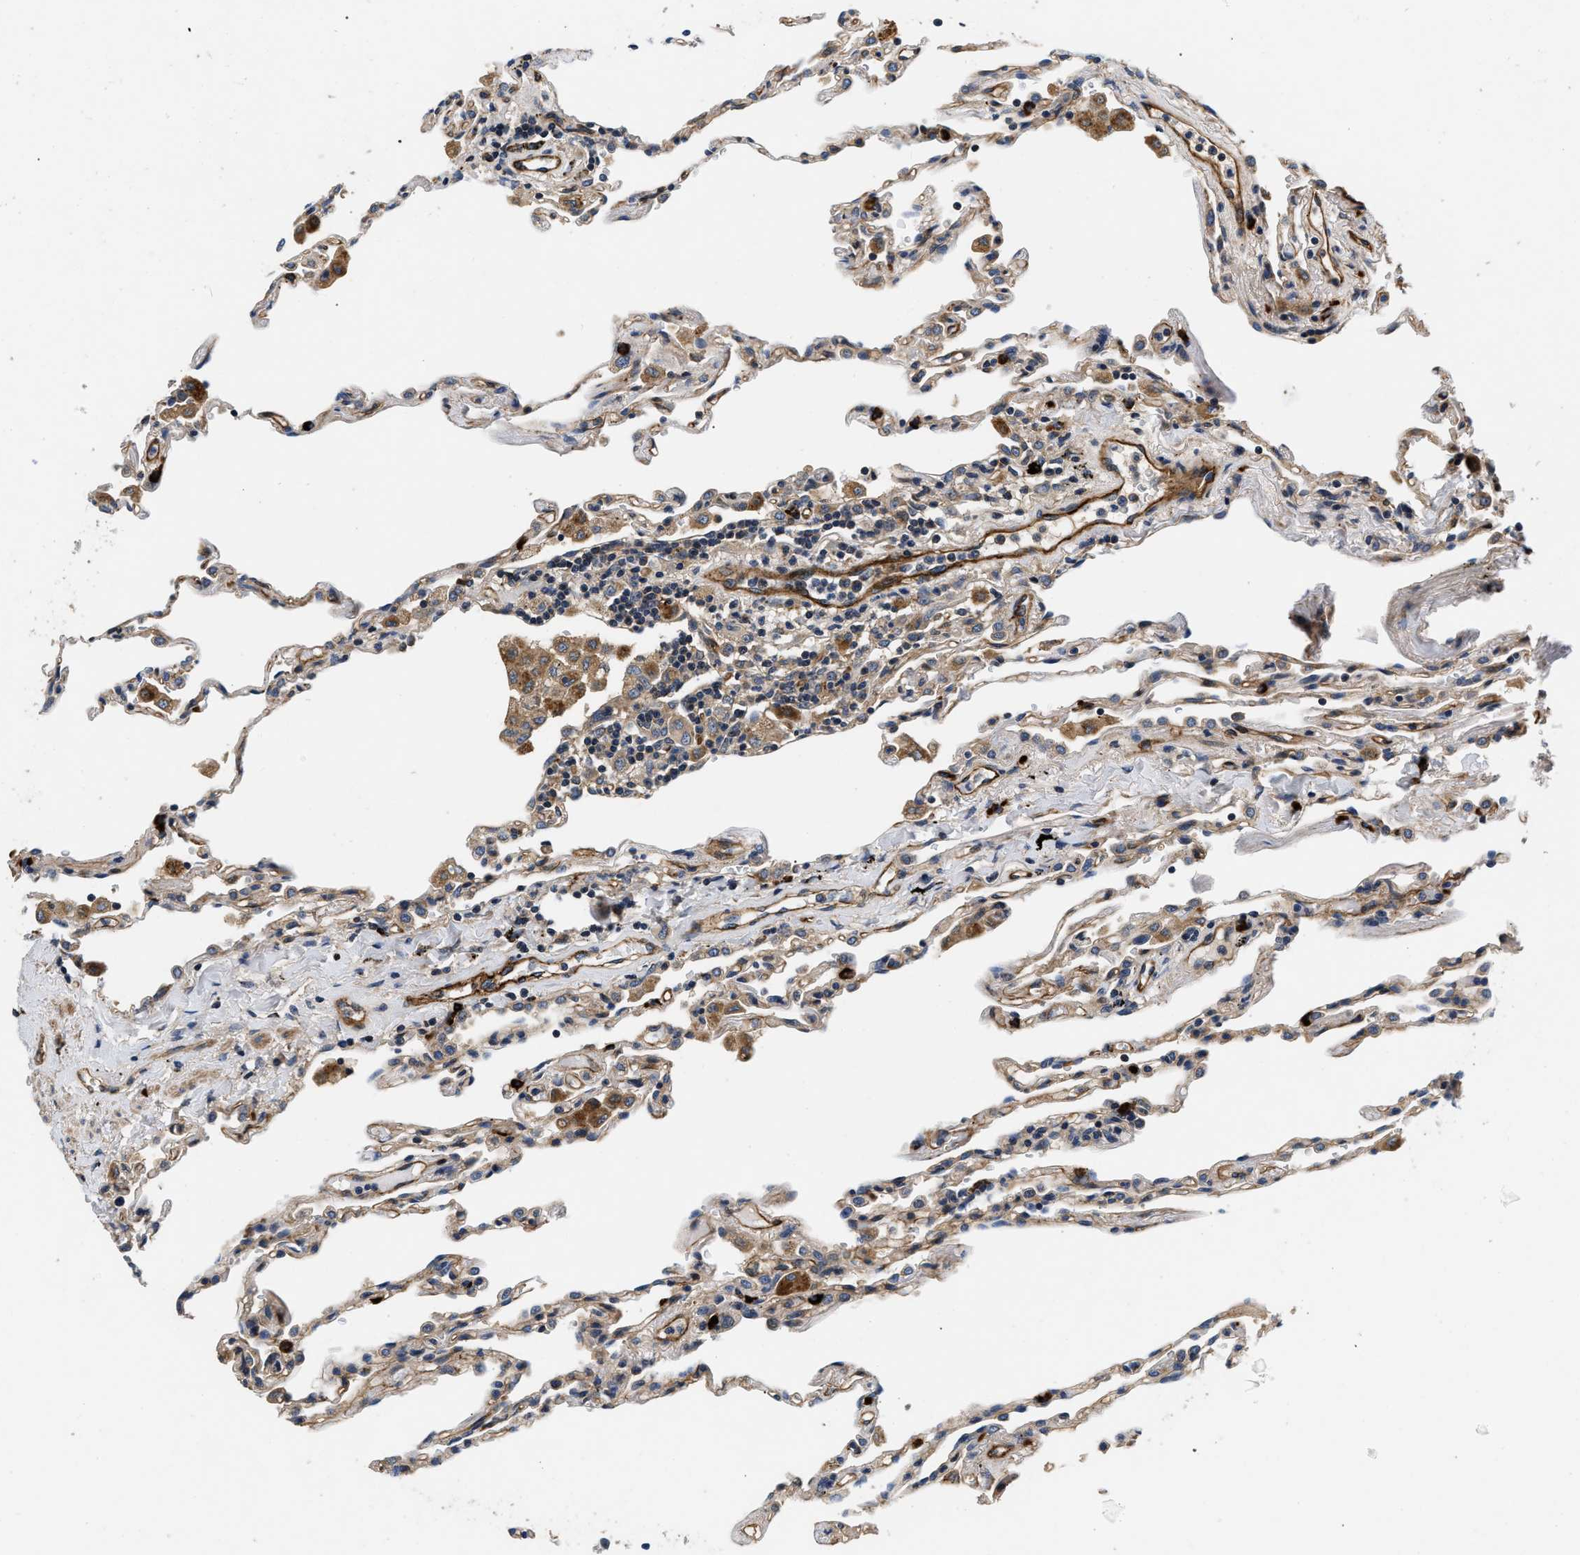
{"staining": {"intensity": "moderate", "quantity": "25%-75%", "location": "cytoplasmic/membranous"}, "tissue": "lung", "cell_type": "Alveolar cells", "image_type": "normal", "snomed": [{"axis": "morphology", "description": "Normal tissue, NOS"}, {"axis": "topography", "description": "Lung"}], "caption": "Lung stained with immunohistochemistry displays moderate cytoplasmic/membranous staining in about 25%-75% of alveolar cells. (Brightfield microscopy of DAB IHC at high magnification).", "gene": "NME6", "patient": {"sex": "male", "age": 59}}